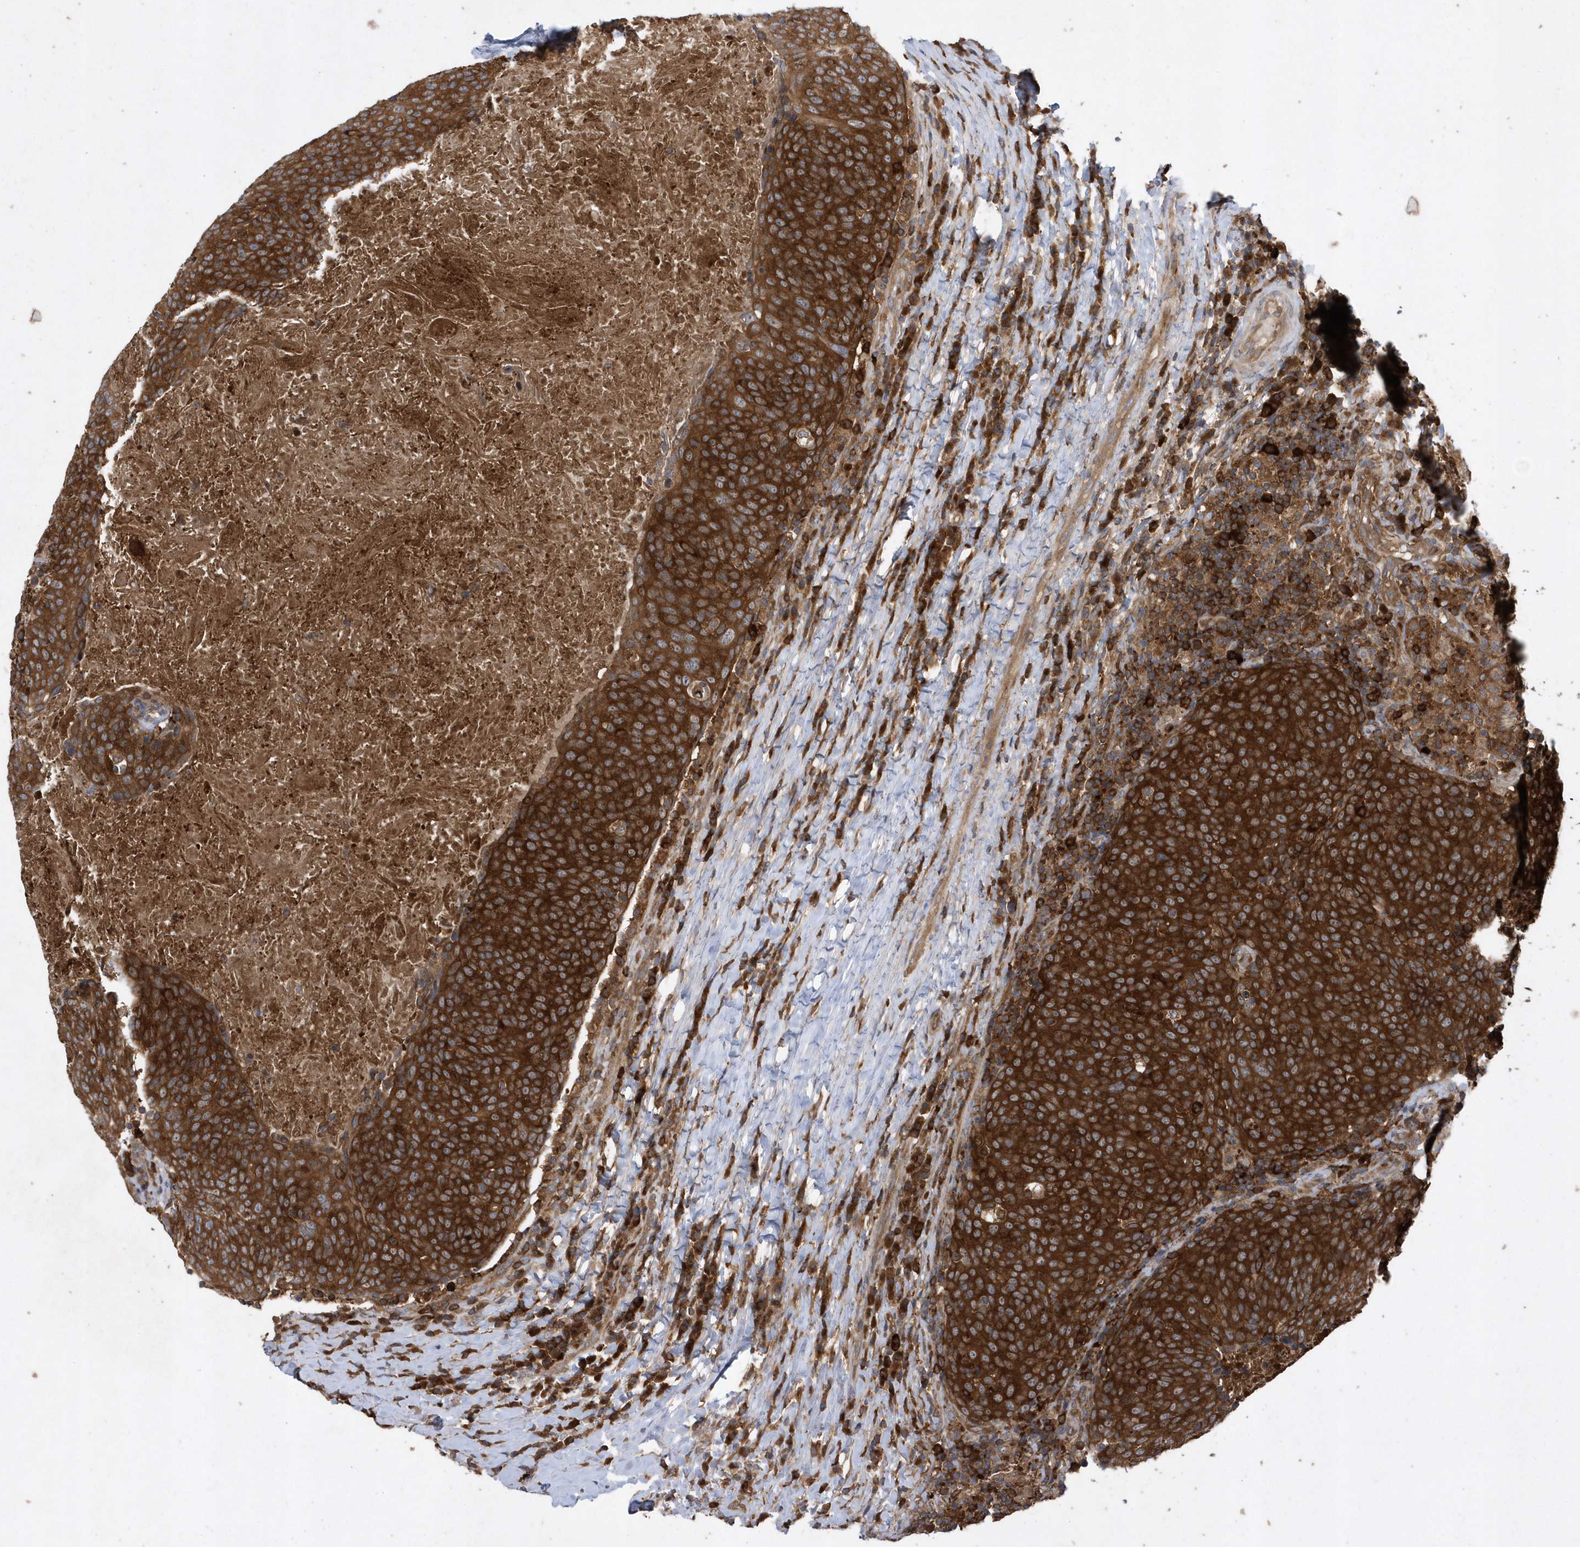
{"staining": {"intensity": "strong", "quantity": ">75%", "location": "cytoplasmic/membranous"}, "tissue": "head and neck cancer", "cell_type": "Tumor cells", "image_type": "cancer", "snomed": [{"axis": "morphology", "description": "Squamous cell carcinoma, NOS"}, {"axis": "morphology", "description": "Squamous cell carcinoma, metastatic, NOS"}, {"axis": "topography", "description": "Lymph node"}, {"axis": "topography", "description": "Head-Neck"}], "caption": "Immunohistochemistry (IHC) image of neoplastic tissue: human head and neck metastatic squamous cell carcinoma stained using IHC displays high levels of strong protein expression localized specifically in the cytoplasmic/membranous of tumor cells, appearing as a cytoplasmic/membranous brown color.", "gene": "PAICS", "patient": {"sex": "male", "age": 62}}